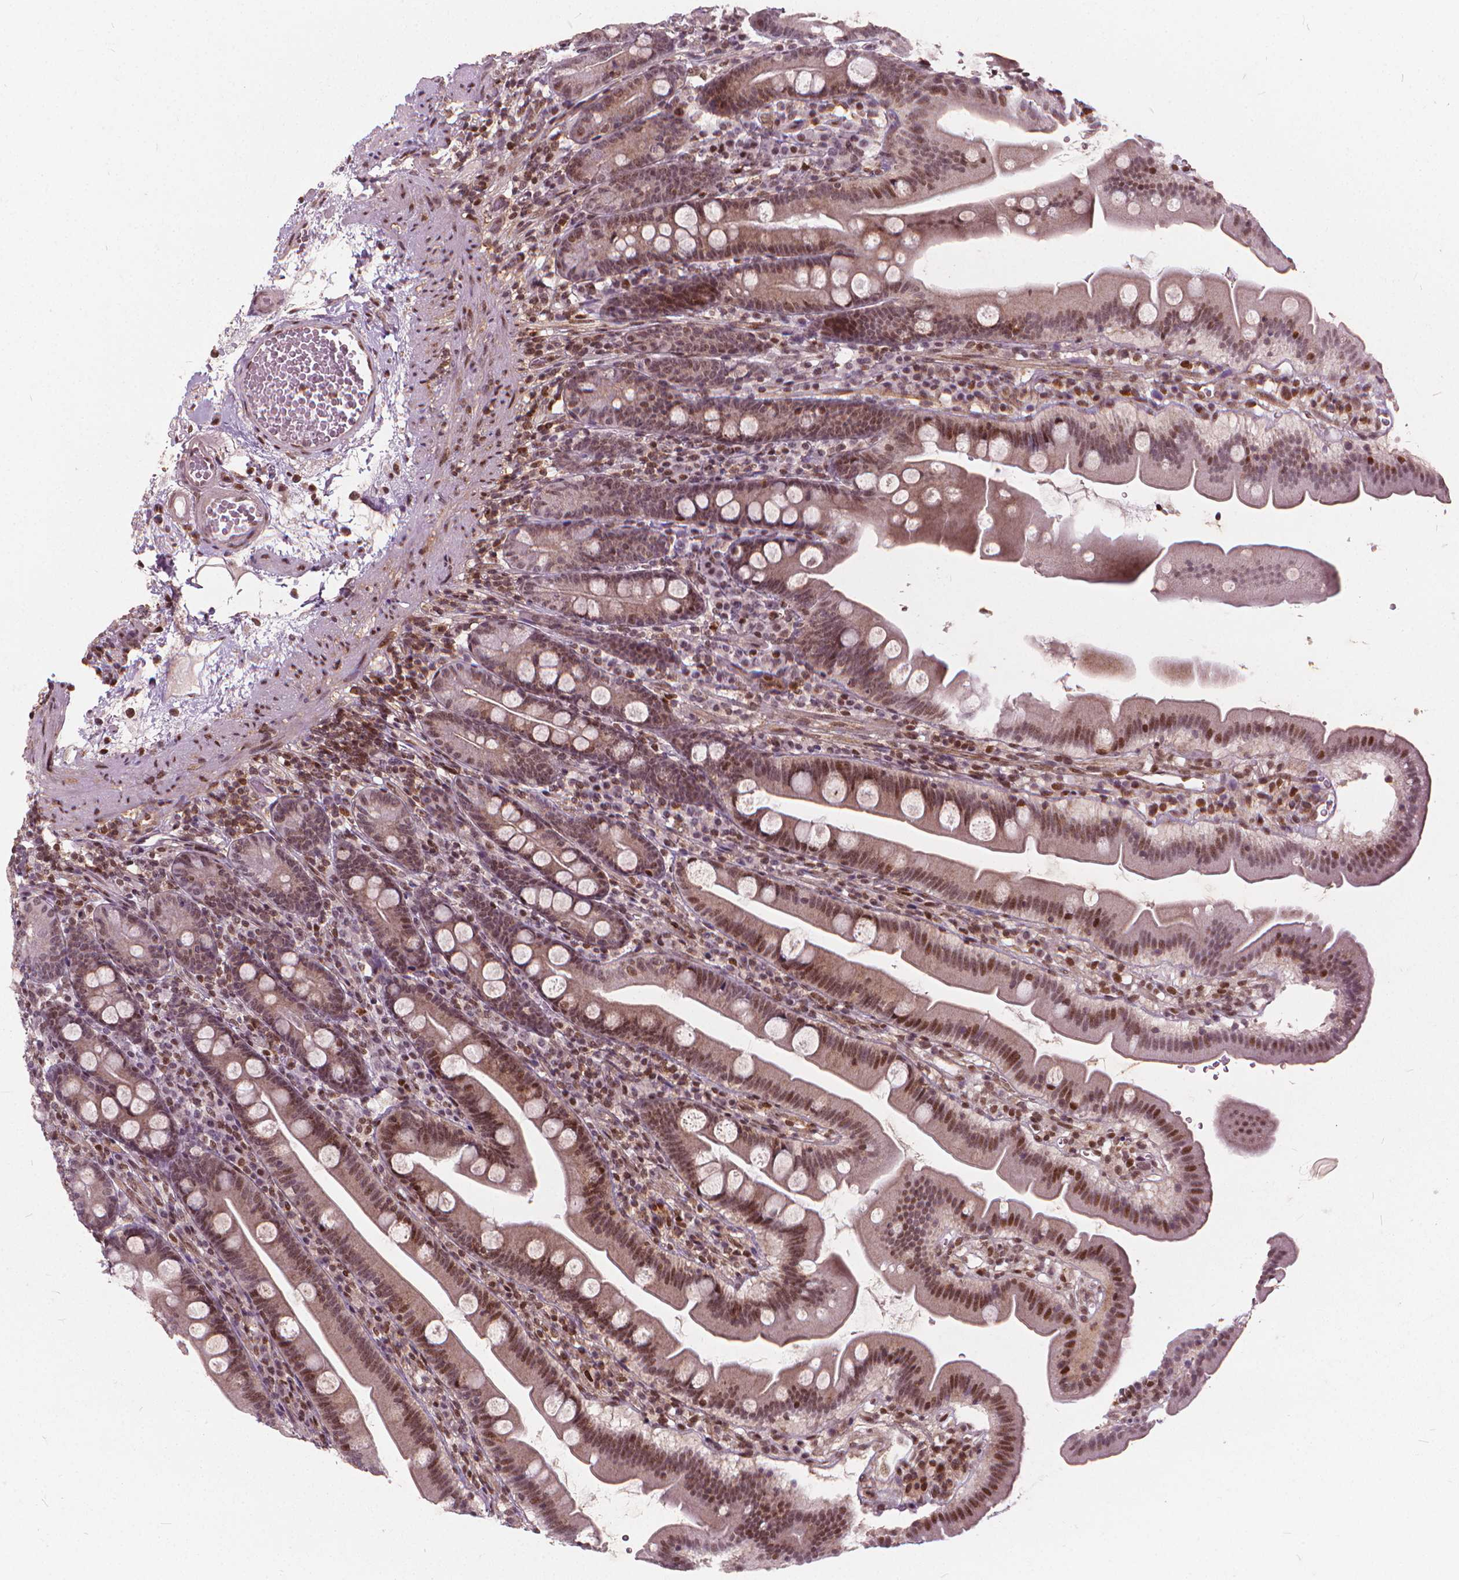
{"staining": {"intensity": "moderate", "quantity": "25%-75%", "location": "nuclear"}, "tissue": "duodenum", "cell_type": "Glandular cells", "image_type": "normal", "snomed": [{"axis": "morphology", "description": "Normal tissue, NOS"}, {"axis": "topography", "description": "Duodenum"}], "caption": "This is a histology image of immunohistochemistry (IHC) staining of benign duodenum, which shows moderate positivity in the nuclear of glandular cells.", "gene": "STAT5B", "patient": {"sex": "female", "age": 67}}